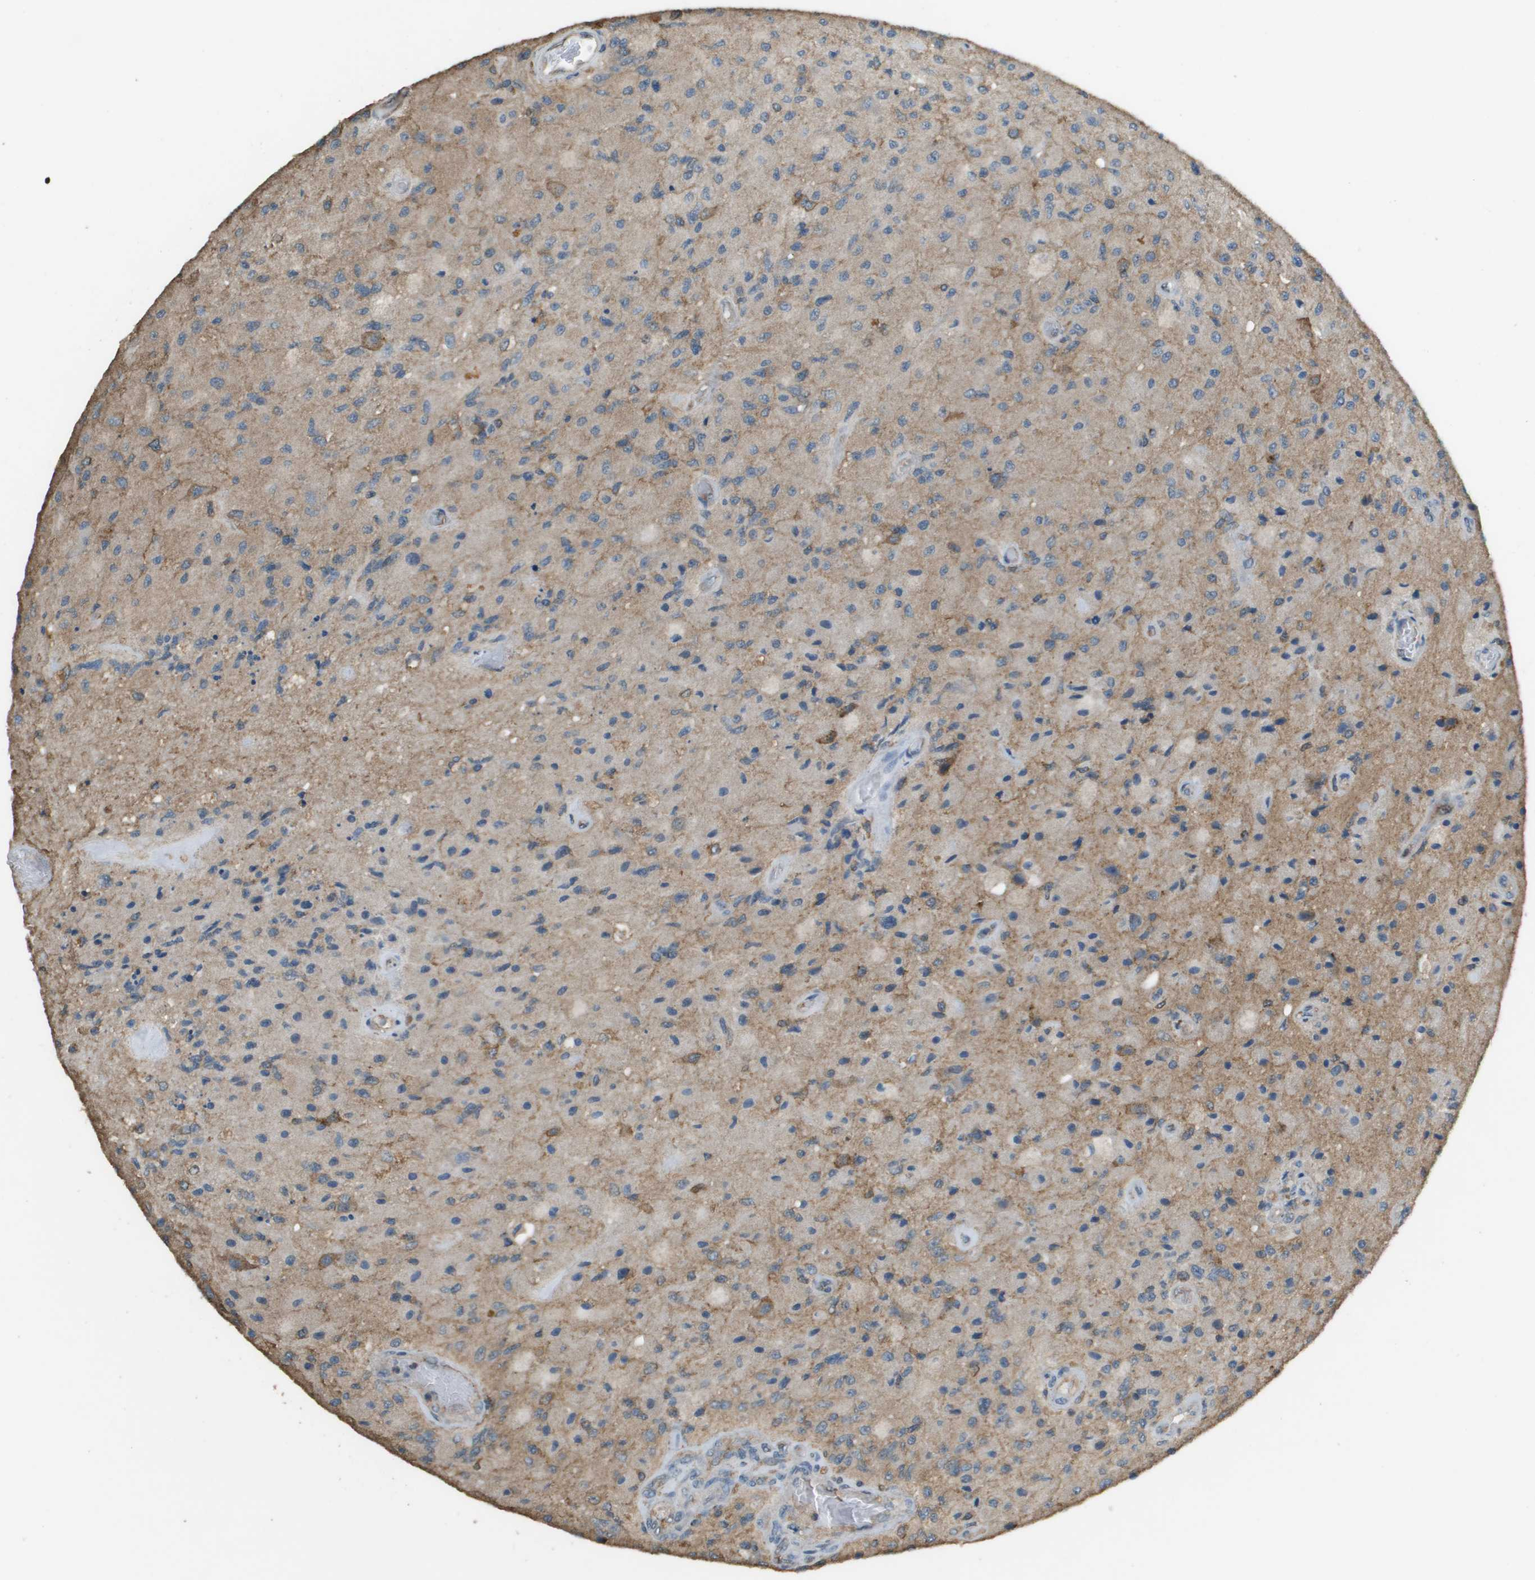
{"staining": {"intensity": "weak", "quantity": ">75%", "location": "cytoplasmic/membranous"}, "tissue": "glioma", "cell_type": "Tumor cells", "image_type": "cancer", "snomed": [{"axis": "morphology", "description": "Normal tissue, NOS"}, {"axis": "morphology", "description": "Glioma, malignant, High grade"}, {"axis": "topography", "description": "Cerebral cortex"}], "caption": "Immunohistochemical staining of glioma exhibits weak cytoplasmic/membranous protein staining in about >75% of tumor cells. (brown staining indicates protein expression, while blue staining denotes nuclei).", "gene": "MS4A7", "patient": {"sex": "male", "age": 77}}